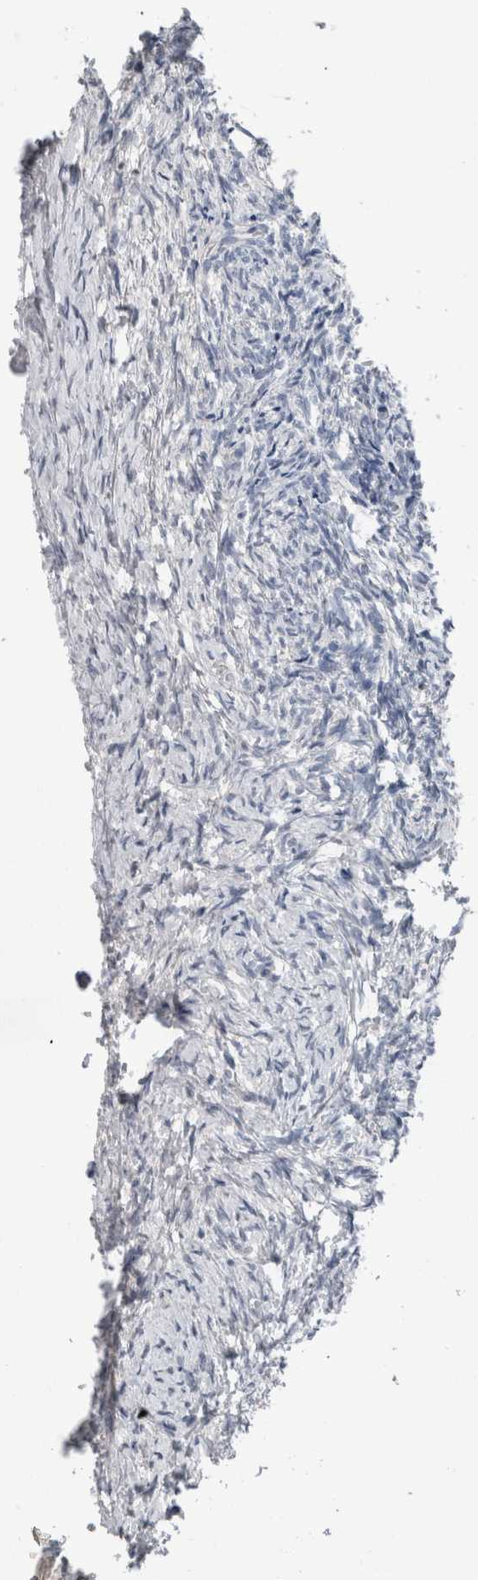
{"staining": {"intensity": "weak", "quantity": "<25%", "location": "cytoplasmic/membranous"}, "tissue": "ovary", "cell_type": "Follicle cells", "image_type": "normal", "snomed": [{"axis": "morphology", "description": "Normal tissue, NOS"}, {"axis": "topography", "description": "Ovary"}], "caption": "Immunohistochemical staining of unremarkable human ovary displays no significant expression in follicle cells.", "gene": "CRNN", "patient": {"sex": "female", "age": 41}}